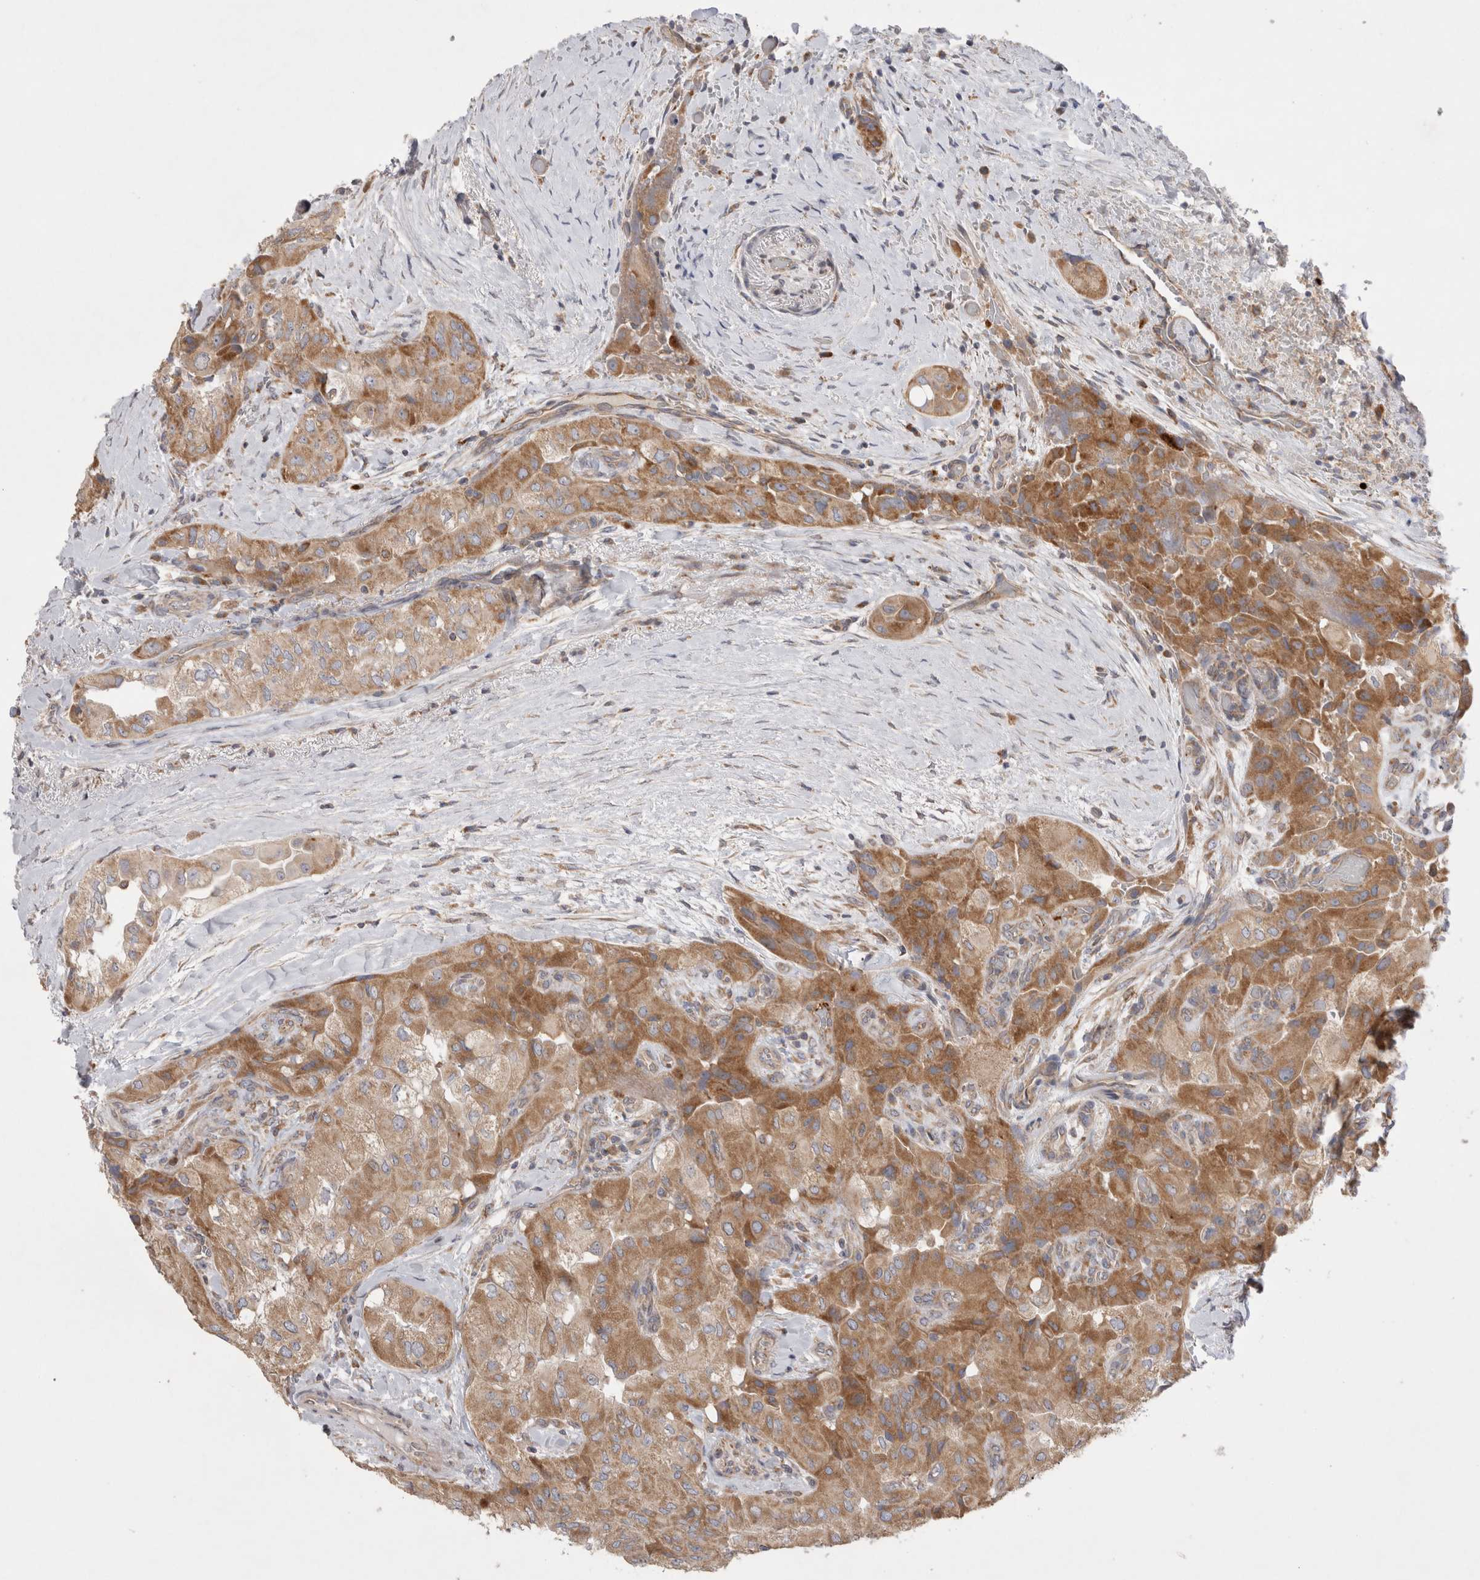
{"staining": {"intensity": "moderate", "quantity": ">75%", "location": "cytoplasmic/membranous"}, "tissue": "thyroid cancer", "cell_type": "Tumor cells", "image_type": "cancer", "snomed": [{"axis": "morphology", "description": "Papillary adenocarcinoma, NOS"}, {"axis": "topography", "description": "Thyroid gland"}], "caption": "Protein positivity by immunohistochemistry shows moderate cytoplasmic/membranous positivity in approximately >75% of tumor cells in thyroid cancer.", "gene": "TBC1D16", "patient": {"sex": "female", "age": 59}}